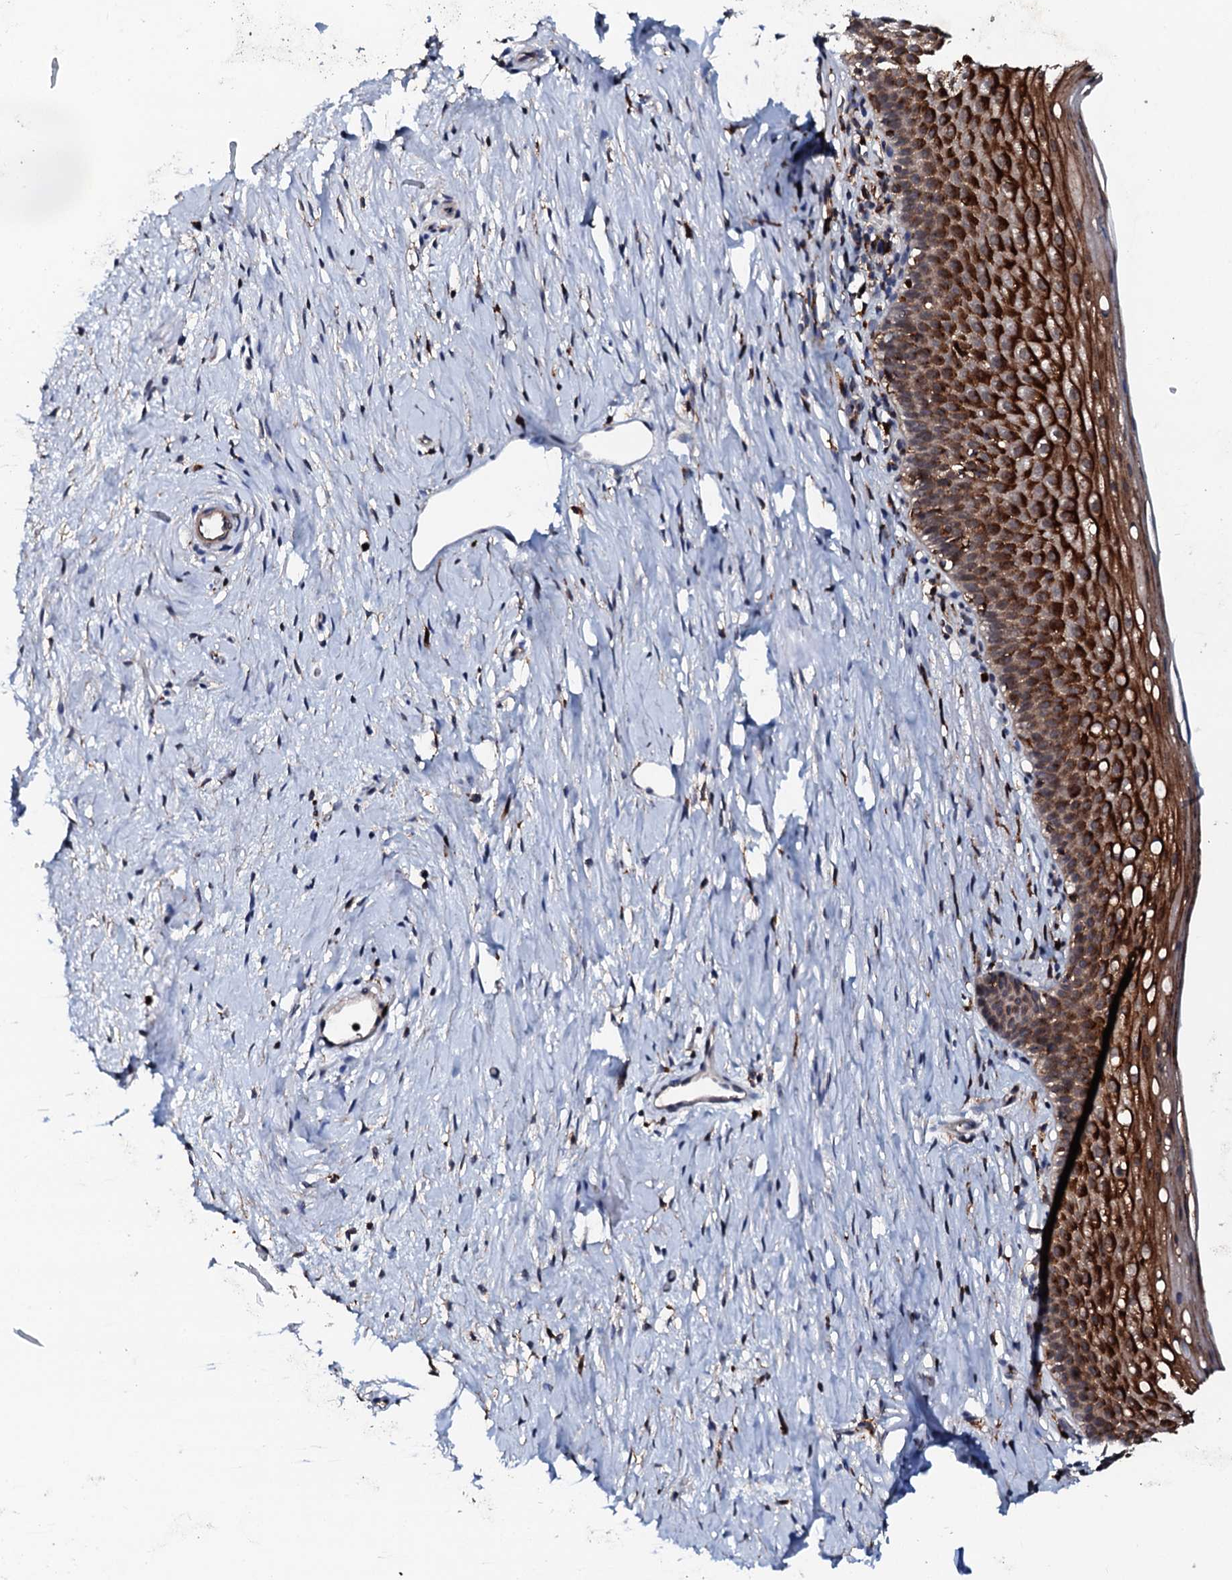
{"staining": {"intensity": "strong", "quantity": ">75%", "location": "cytoplasmic/membranous"}, "tissue": "cervix", "cell_type": "Glandular cells", "image_type": "normal", "snomed": [{"axis": "morphology", "description": "Normal tissue, NOS"}, {"axis": "topography", "description": "Cervix"}], "caption": "Immunohistochemistry (IHC) (DAB (3,3'-diaminobenzidine)) staining of normal cervix exhibits strong cytoplasmic/membranous protein positivity in about >75% of glandular cells.", "gene": "VAMP8", "patient": {"sex": "female", "age": 36}}